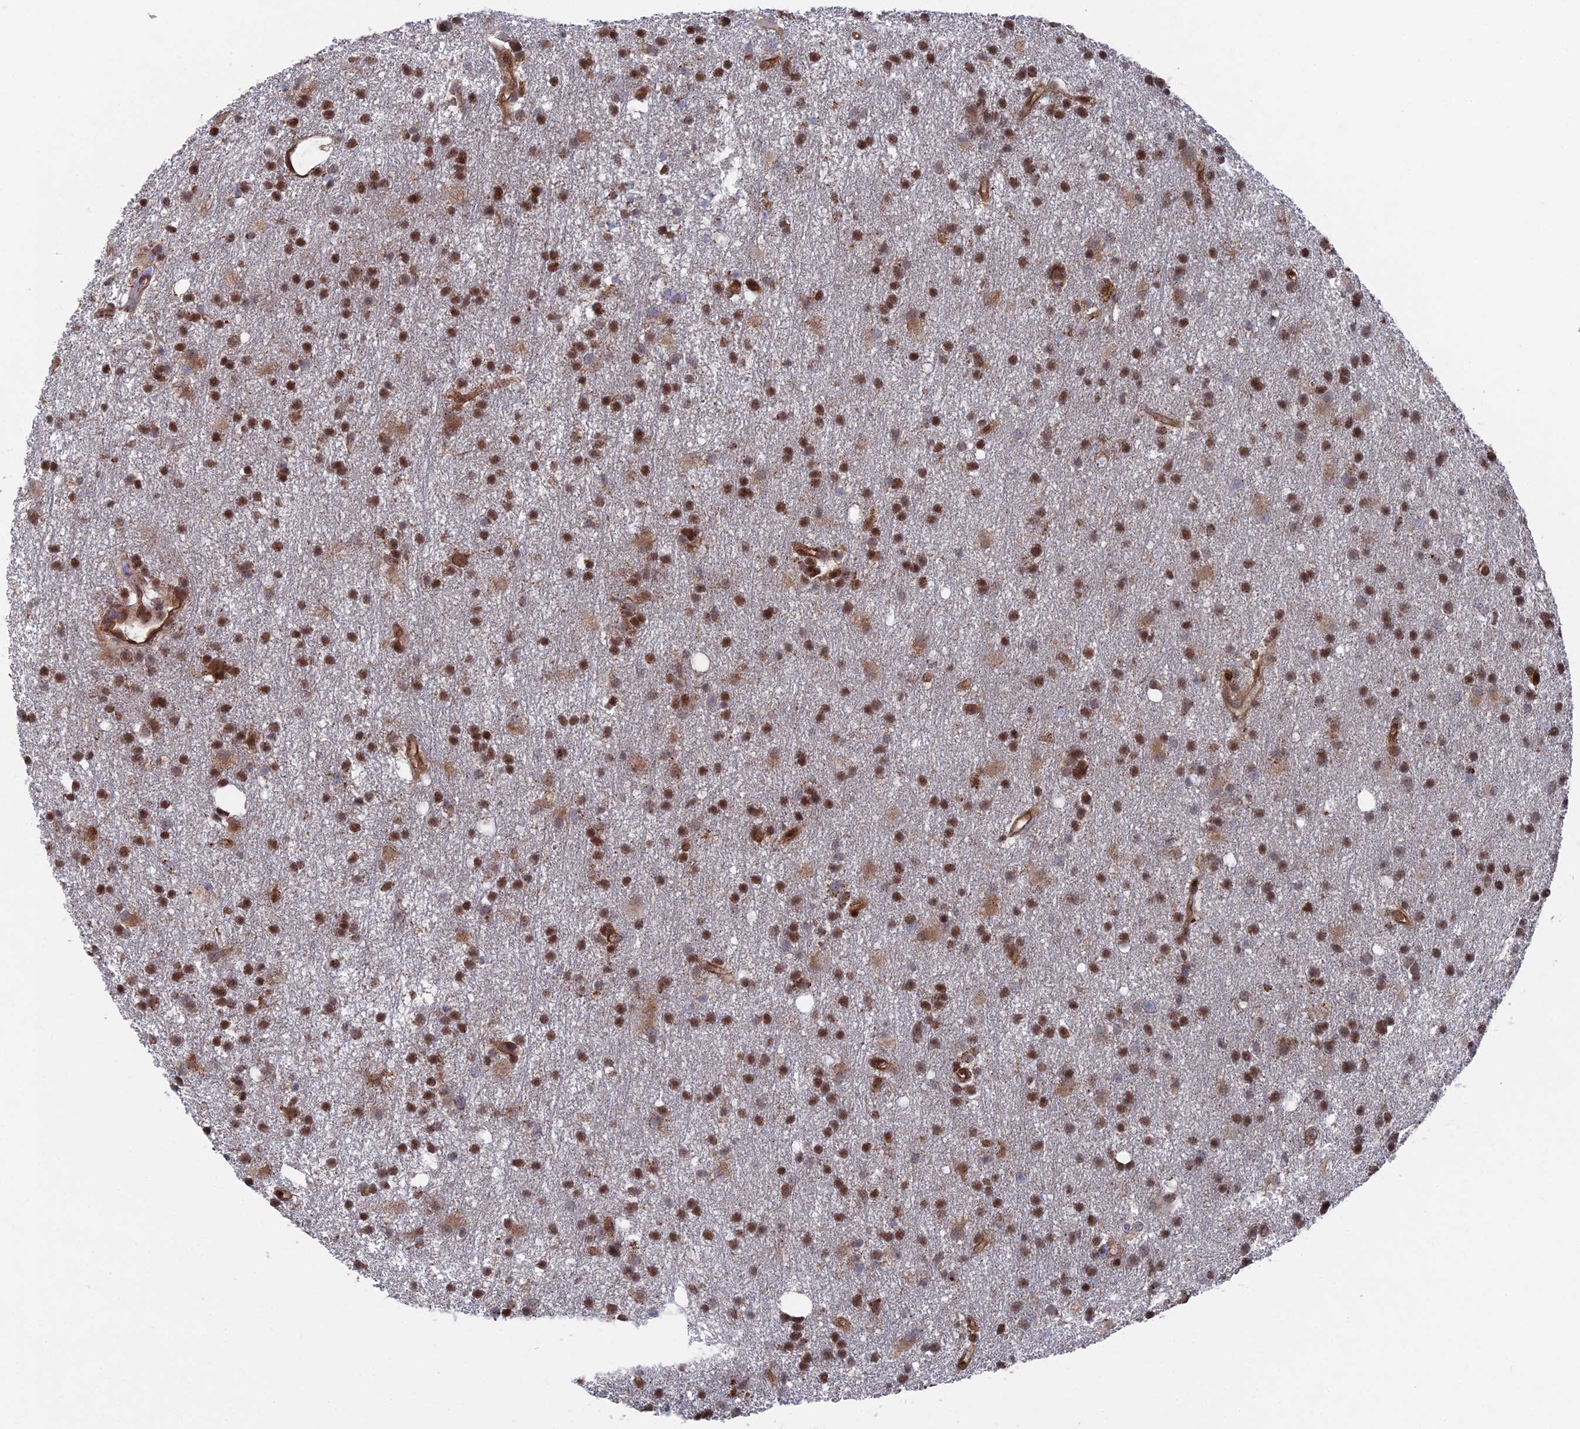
{"staining": {"intensity": "strong", "quantity": ">75%", "location": "nuclear"}, "tissue": "glioma", "cell_type": "Tumor cells", "image_type": "cancer", "snomed": [{"axis": "morphology", "description": "Glioma, malignant, High grade"}, {"axis": "topography", "description": "Brain"}], "caption": "Immunohistochemical staining of human glioma exhibits high levels of strong nuclear staining in about >75% of tumor cells.", "gene": "UNC5D", "patient": {"sex": "male", "age": 77}}